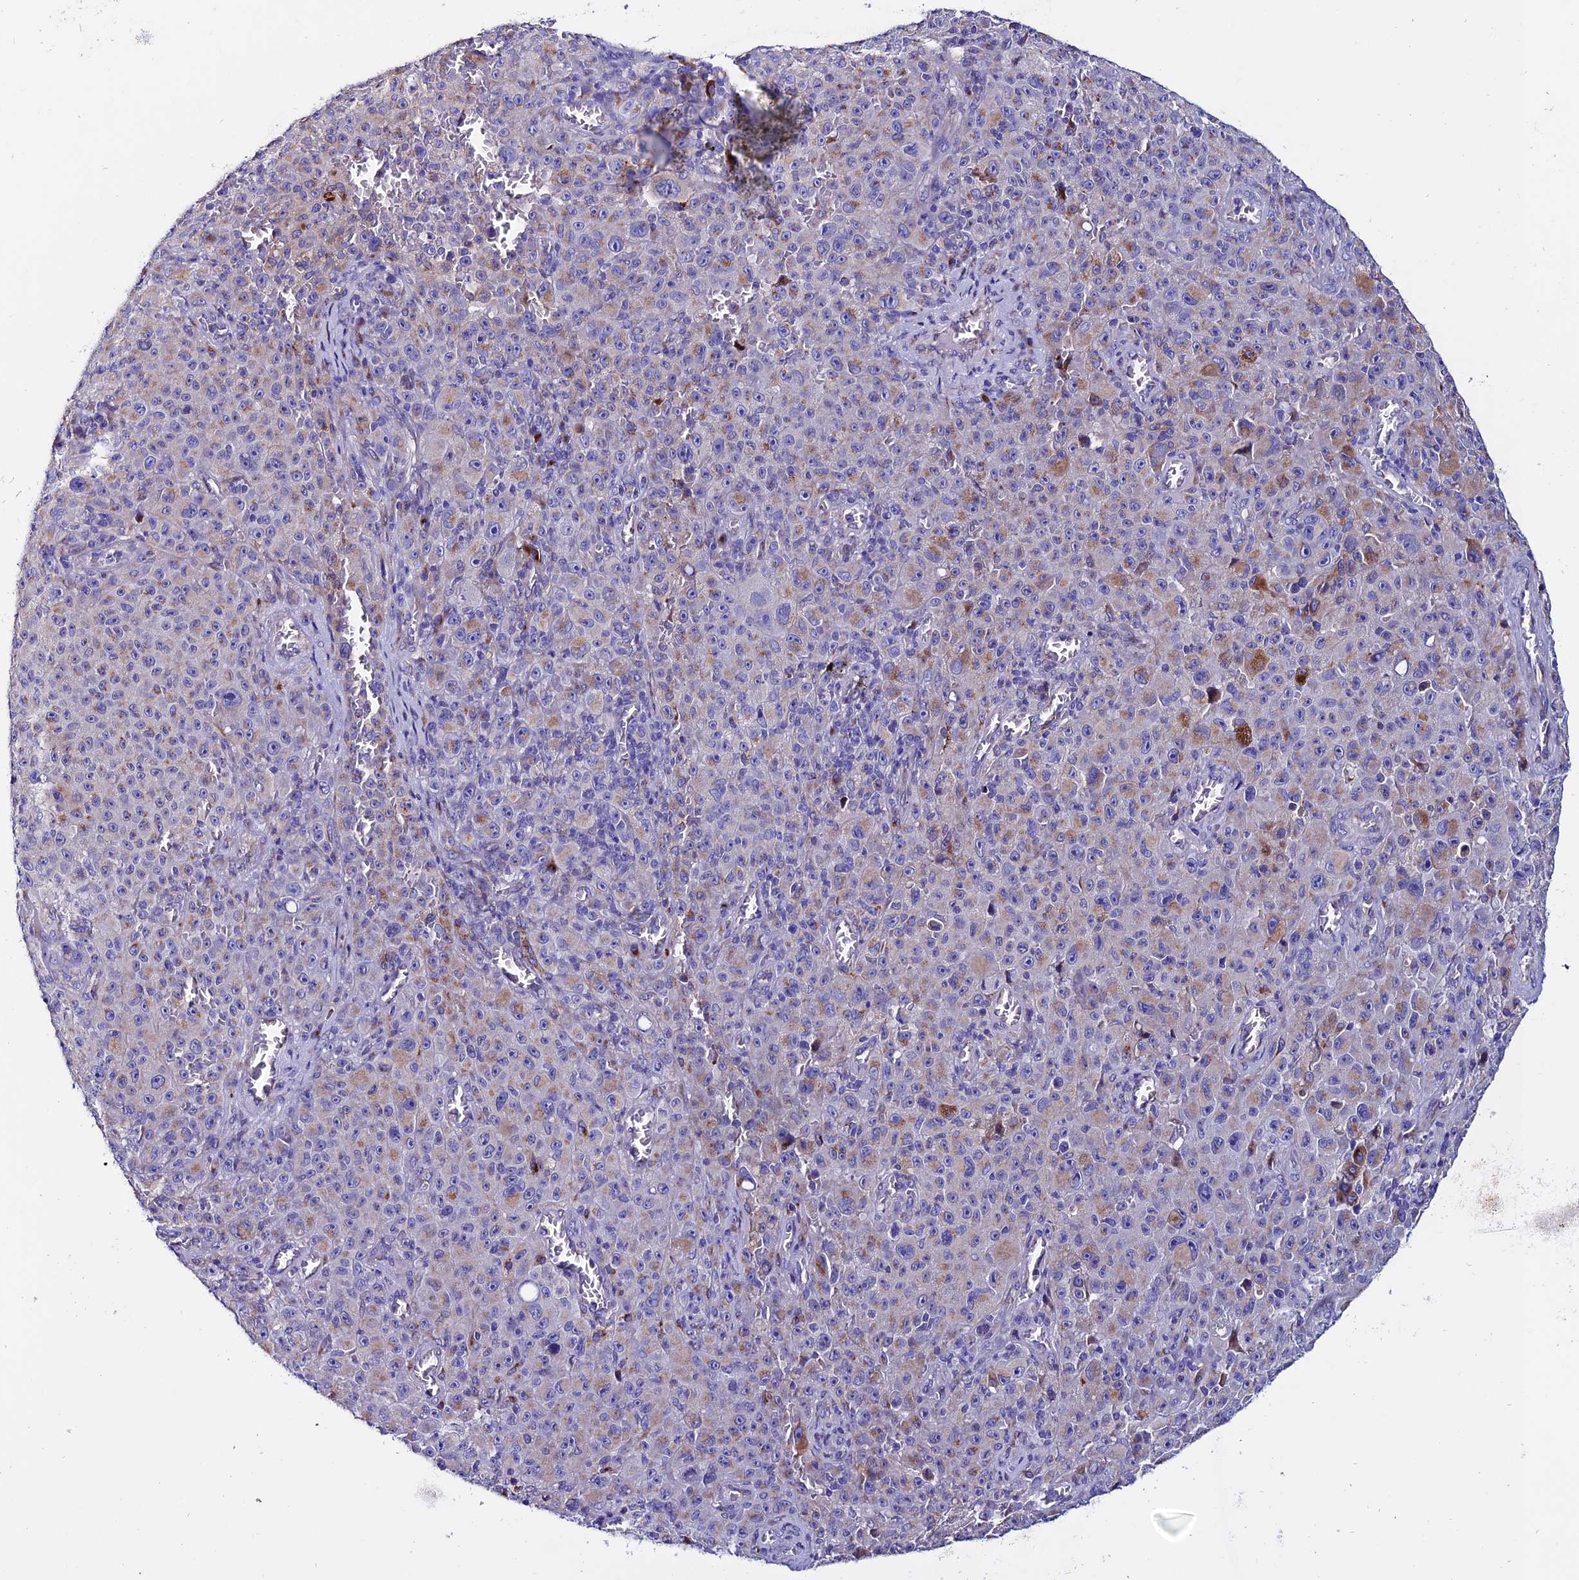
{"staining": {"intensity": "moderate", "quantity": "<25%", "location": "cytoplasmic/membranous"}, "tissue": "melanoma", "cell_type": "Tumor cells", "image_type": "cancer", "snomed": [{"axis": "morphology", "description": "Malignant melanoma, NOS"}, {"axis": "topography", "description": "Skin"}], "caption": "Protein expression analysis of human malignant melanoma reveals moderate cytoplasmic/membranous positivity in about <25% of tumor cells. (Stains: DAB (3,3'-diaminobenzidine) in brown, nuclei in blue, Microscopy: brightfield microscopy at high magnification).", "gene": "OR51Q1", "patient": {"sex": "female", "age": 82}}